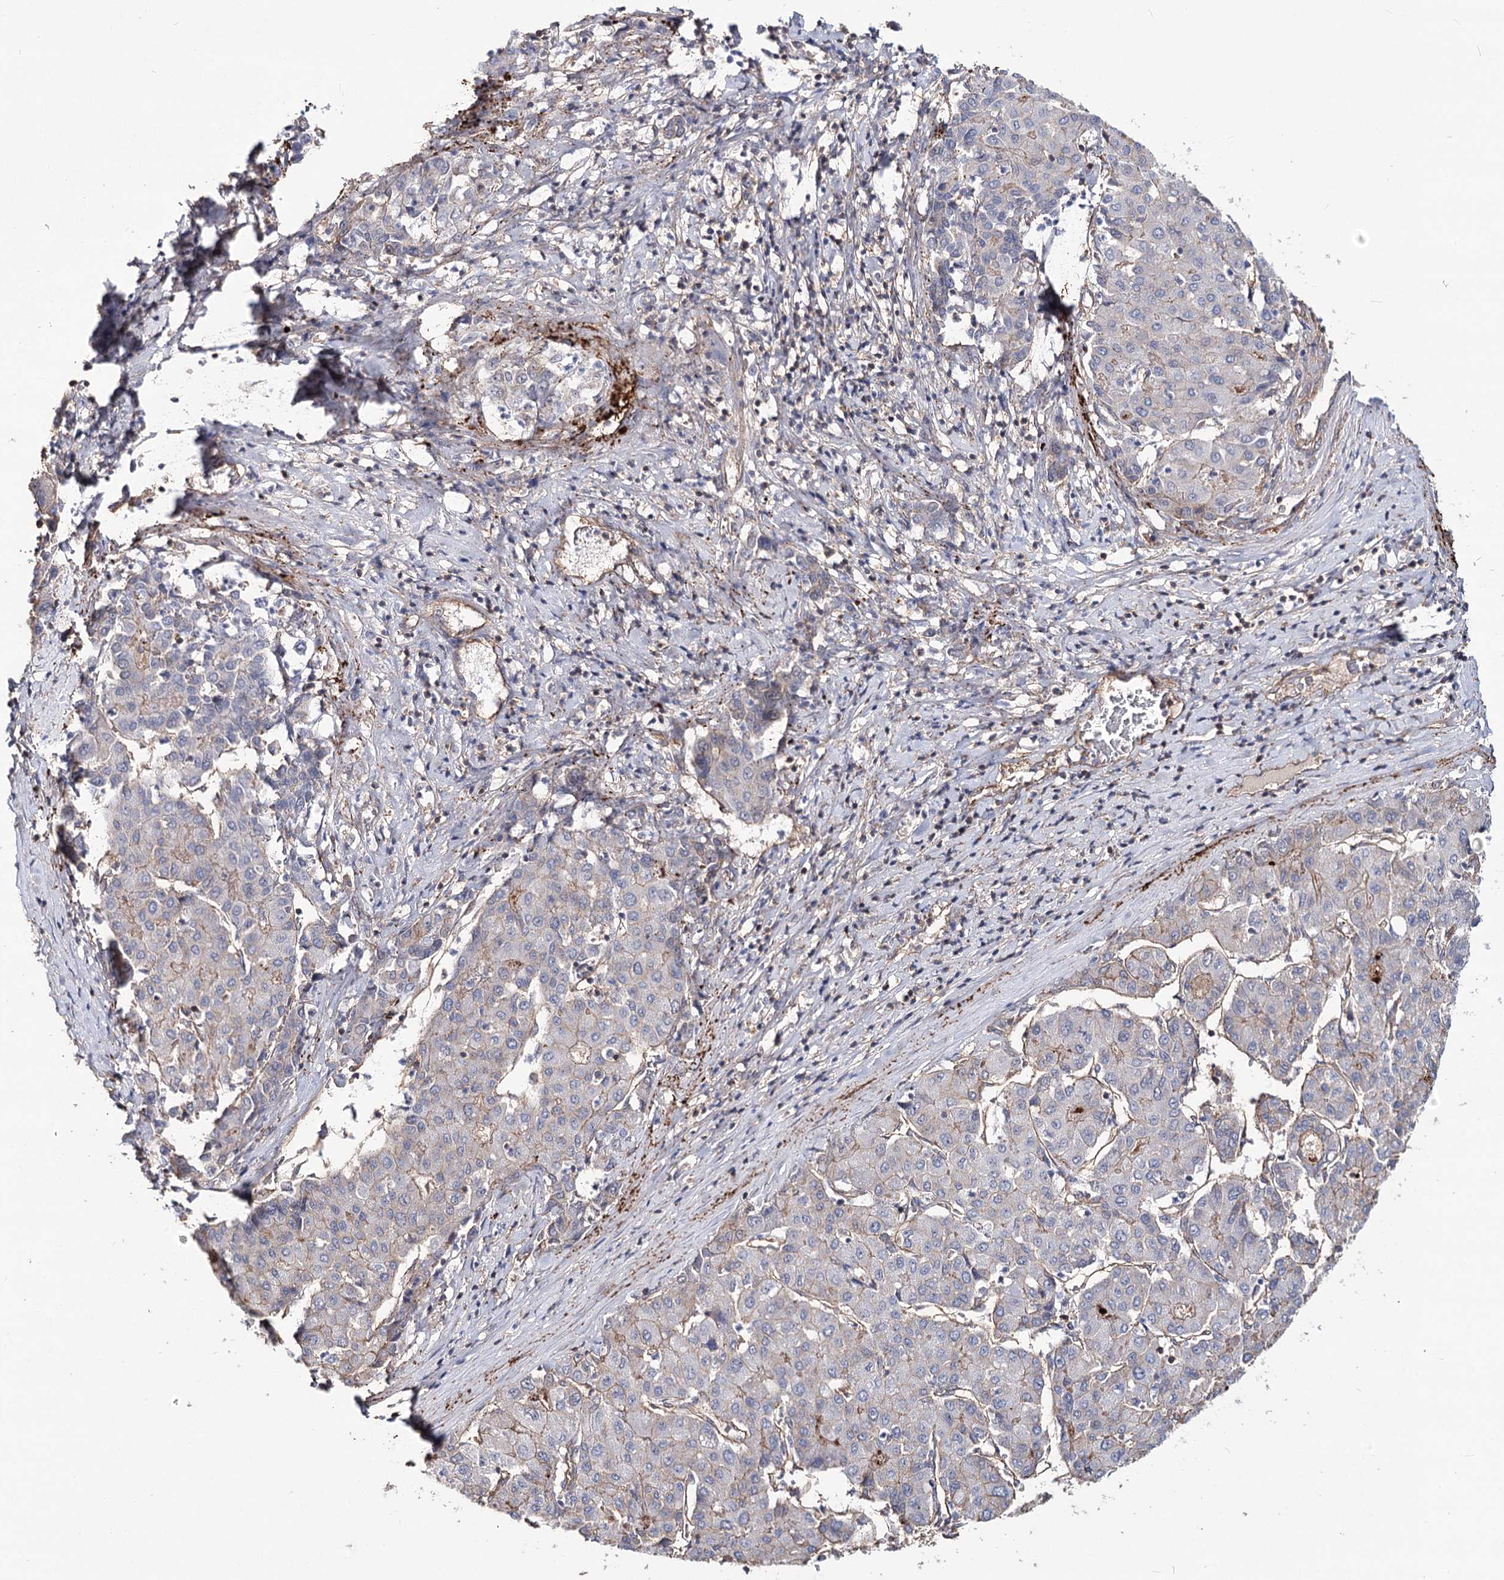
{"staining": {"intensity": "weak", "quantity": "<25%", "location": "cytoplasmic/membranous"}, "tissue": "liver cancer", "cell_type": "Tumor cells", "image_type": "cancer", "snomed": [{"axis": "morphology", "description": "Carcinoma, Hepatocellular, NOS"}, {"axis": "topography", "description": "Liver"}], "caption": "High power microscopy photomicrograph of an immunohistochemistry (IHC) photomicrograph of liver cancer, revealing no significant expression in tumor cells. (DAB (3,3'-diaminobenzidine) immunohistochemistry (IHC) with hematoxylin counter stain).", "gene": "TMEM218", "patient": {"sex": "male", "age": 65}}